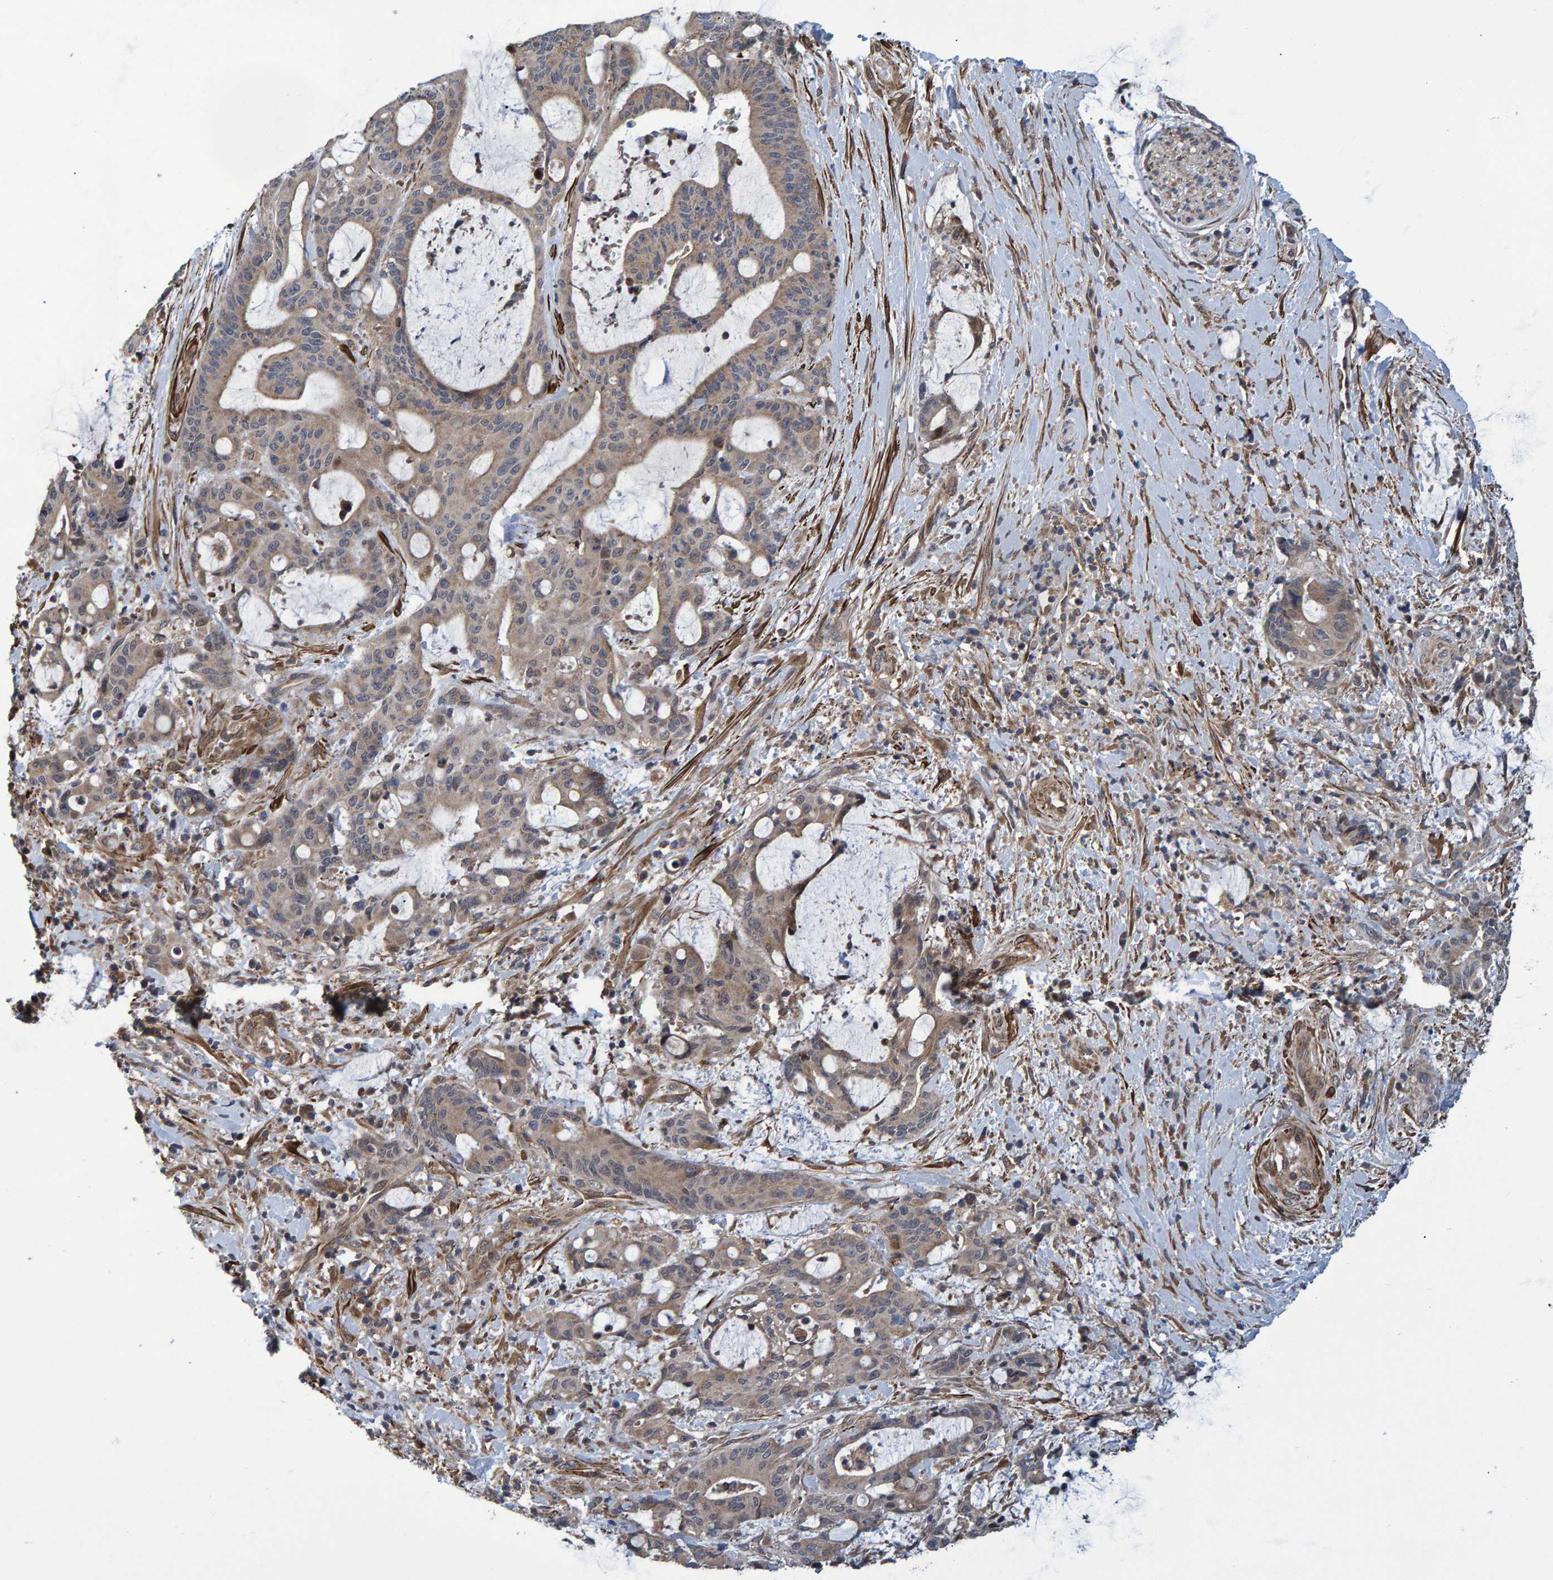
{"staining": {"intensity": "weak", "quantity": ">75%", "location": "cytoplasmic/membranous"}, "tissue": "liver cancer", "cell_type": "Tumor cells", "image_type": "cancer", "snomed": [{"axis": "morphology", "description": "Normal tissue, NOS"}, {"axis": "morphology", "description": "Cholangiocarcinoma"}, {"axis": "topography", "description": "Liver"}, {"axis": "topography", "description": "Peripheral nerve tissue"}], "caption": "The micrograph demonstrates a brown stain indicating the presence of a protein in the cytoplasmic/membranous of tumor cells in liver cancer (cholangiocarcinoma).", "gene": "ATP6V1H", "patient": {"sex": "female", "age": 73}}